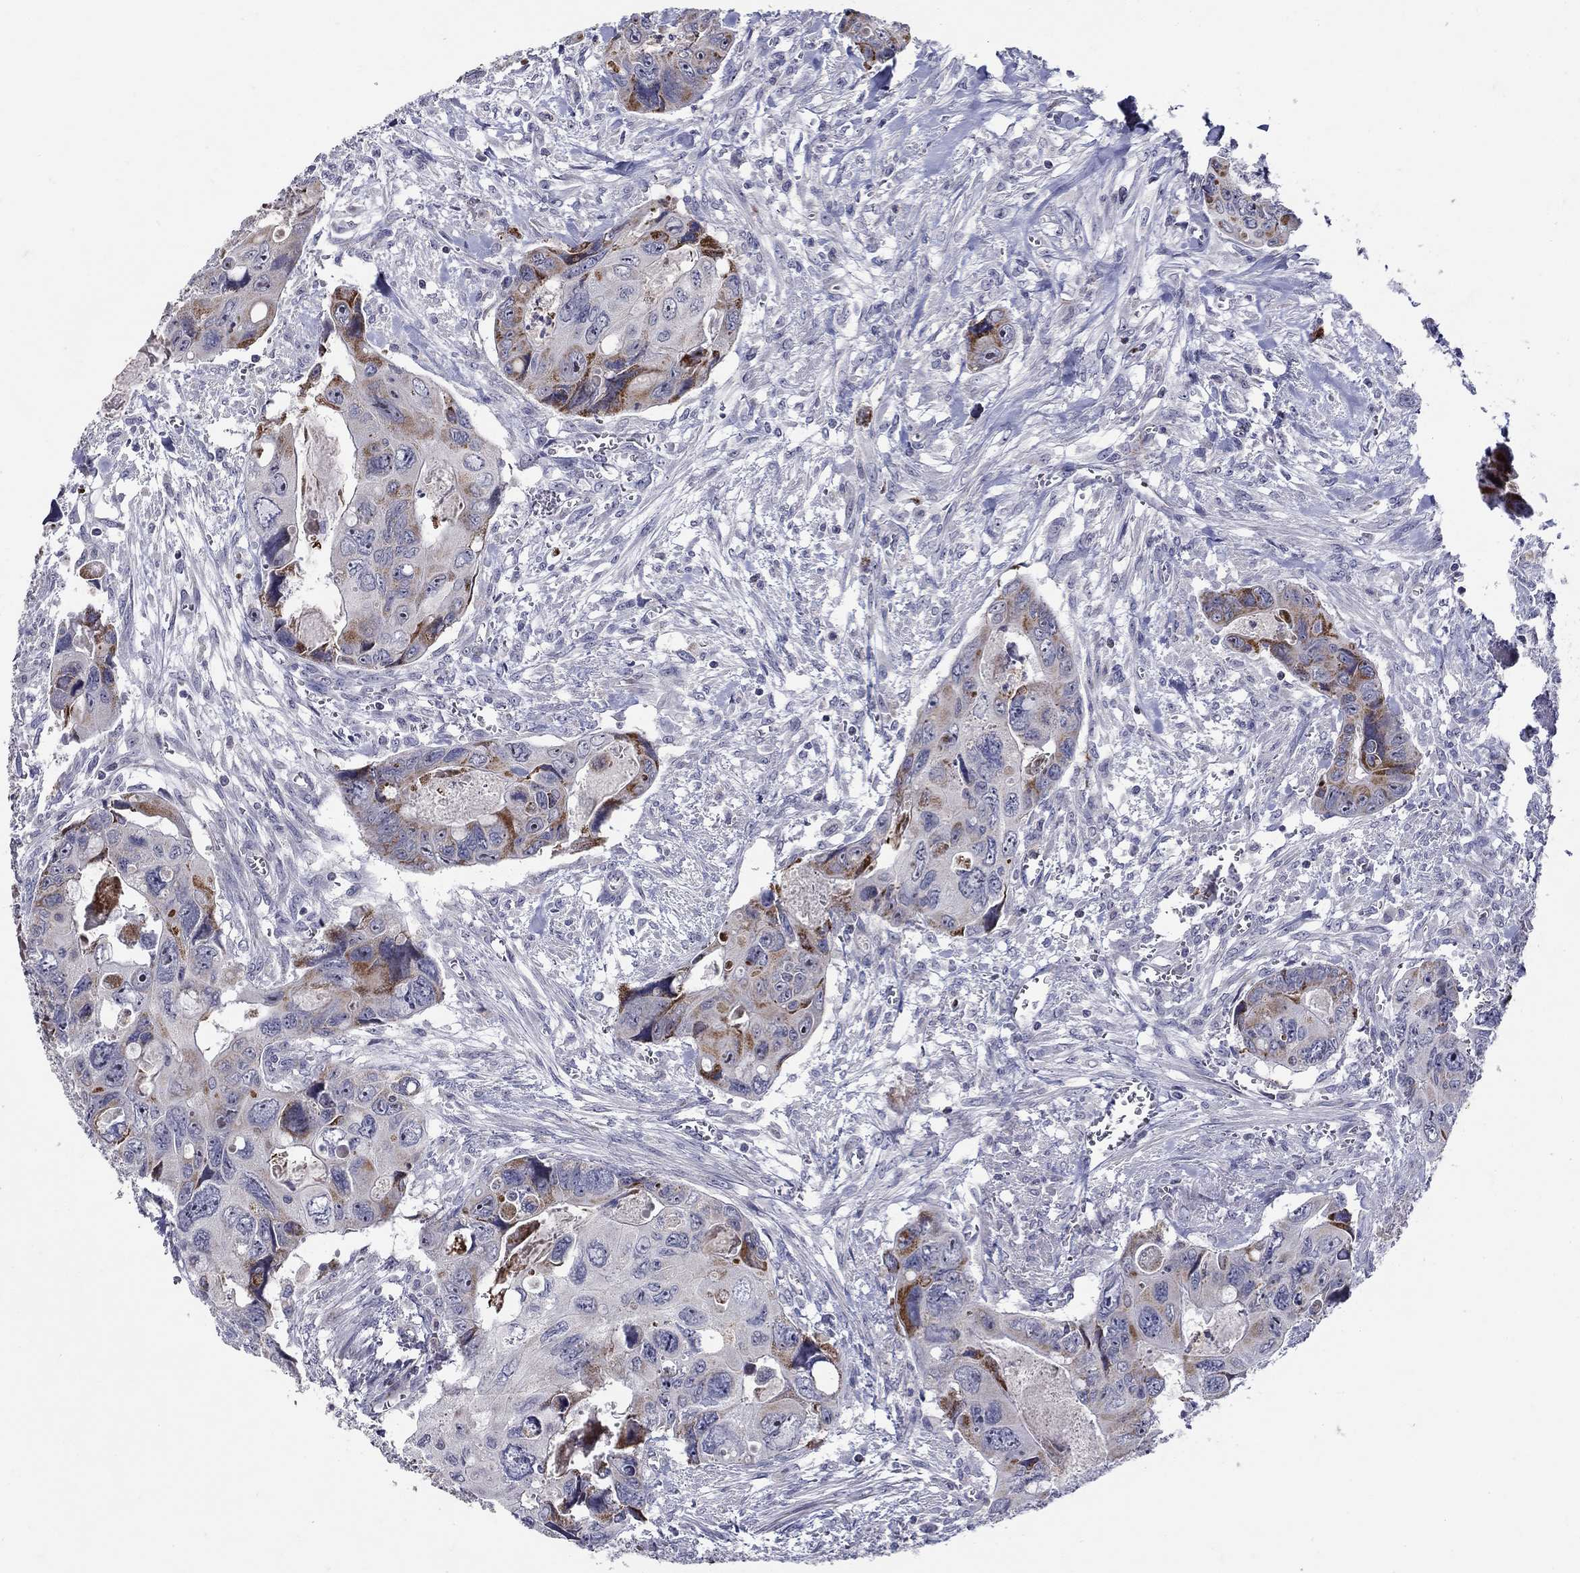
{"staining": {"intensity": "strong", "quantity": "25%-75%", "location": "cytoplasmic/membranous"}, "tissue": "colorectal cancer", "cell_type": "Tumor cells", "image_type": "cancer", "snomed": [{"axis": "morphology", "description": "Adenocarcinoma, NOS"}, {"axis": "topography", "description": "Rectum"}], "caption": "Protein expression analysis of human colorectal cancer reveals strong cytoplasmic/membranous expression in about 25%-75% of tumor cells. (brown staining indicates protein expression, while blue staining denotes nuclei).", "gene": "HMX2", "patient": {"sex": "male", "age": 62}}